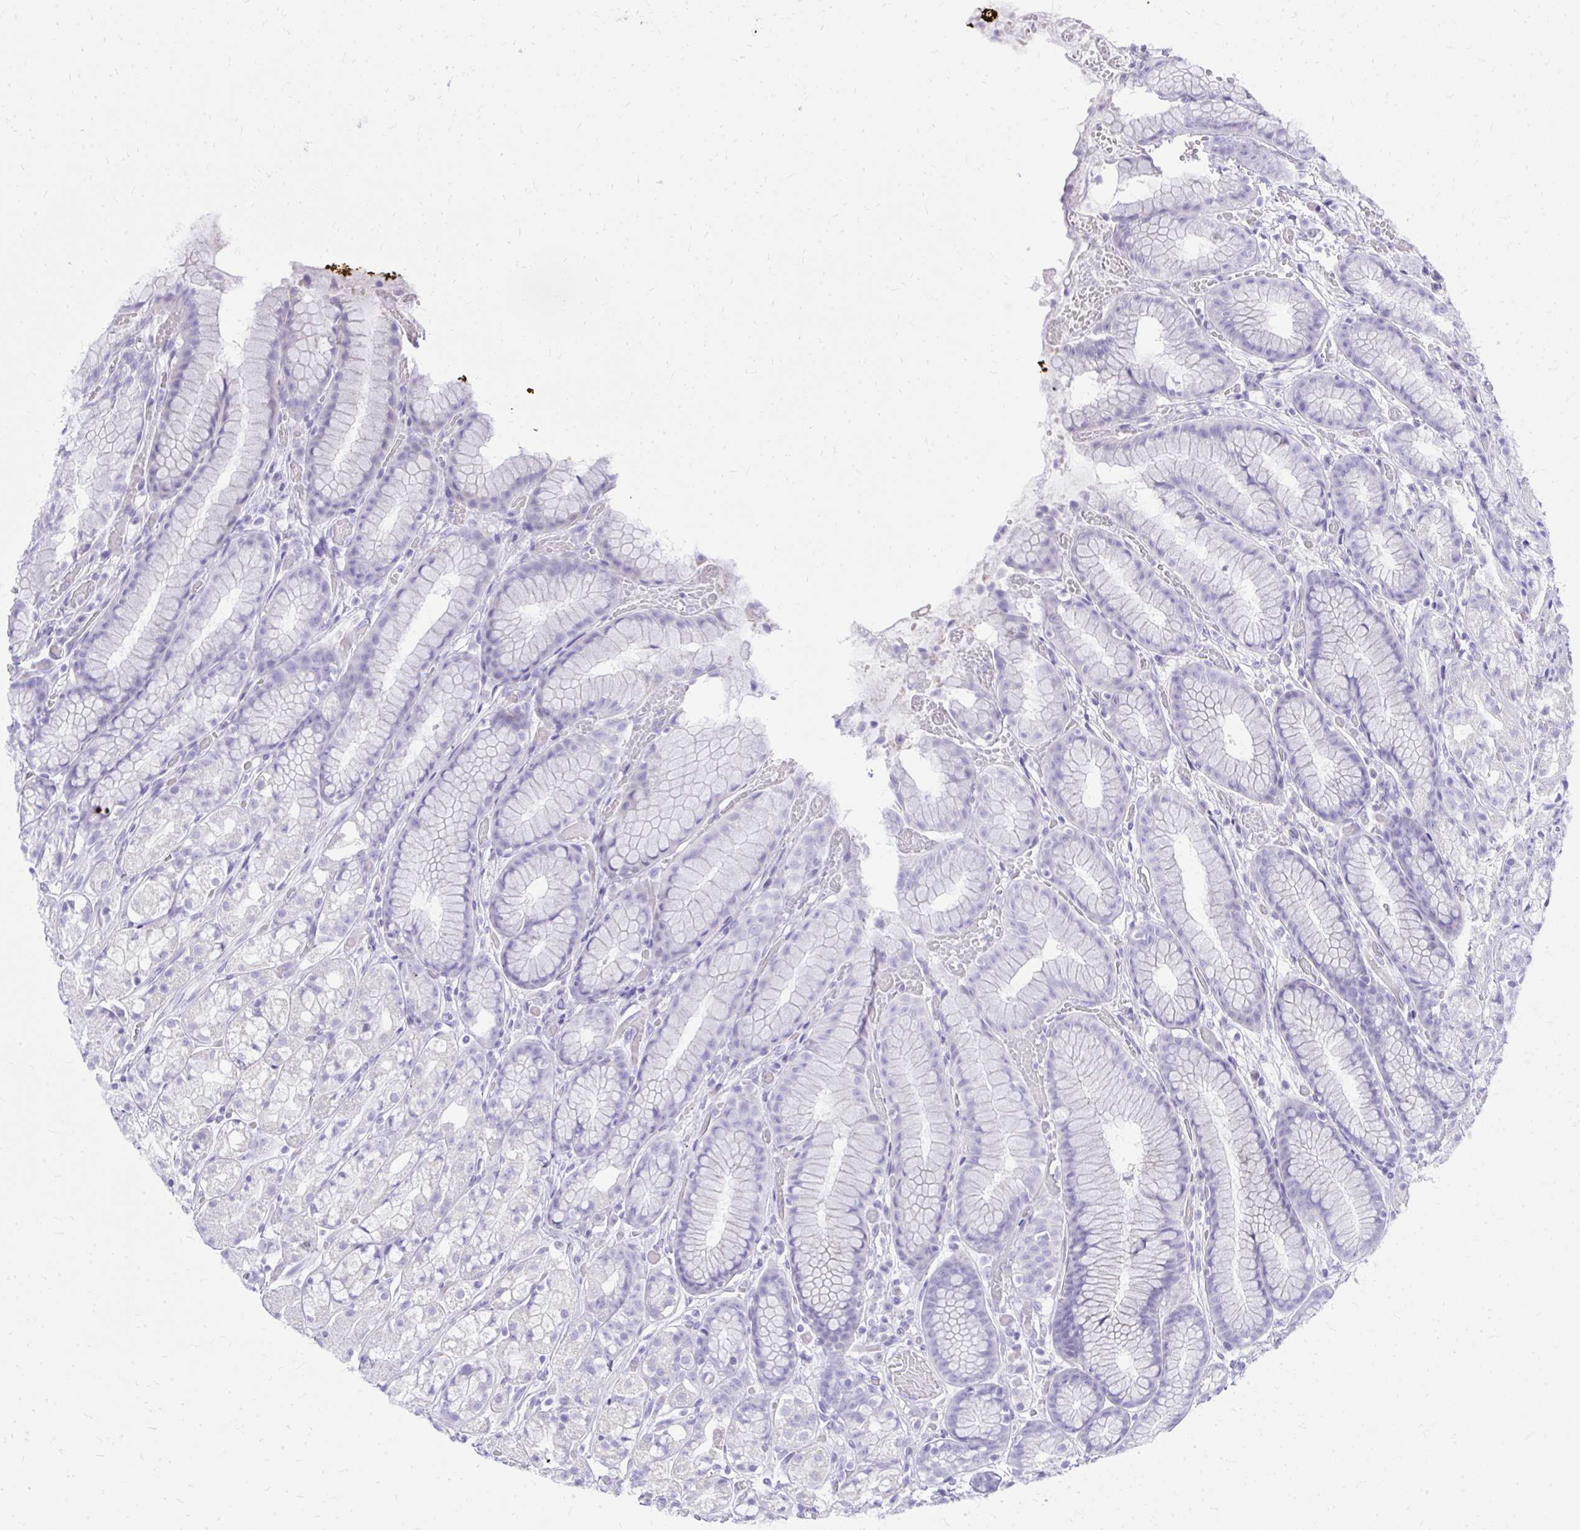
{"staining": {"intensity": "negative", "quantity": "none", "location": "none"}, "tissue": "stomach", "cell_type": "Glandular cells", "image_type": "normal", "snomed": [{"axis": "morphology", "description": "Normal tissue, NOS"}, {"axis": "topography", "description": "Smooth muscle"}, {"axis": "topography", "description": "Stomach"}], "caption": "This is an immunohistochemistry (IHC) photomicrograph of normal stomach. There is no staining in glandular cells.", "gene": "BCL6B", "patient": {"sex": "male", "age": 70}}